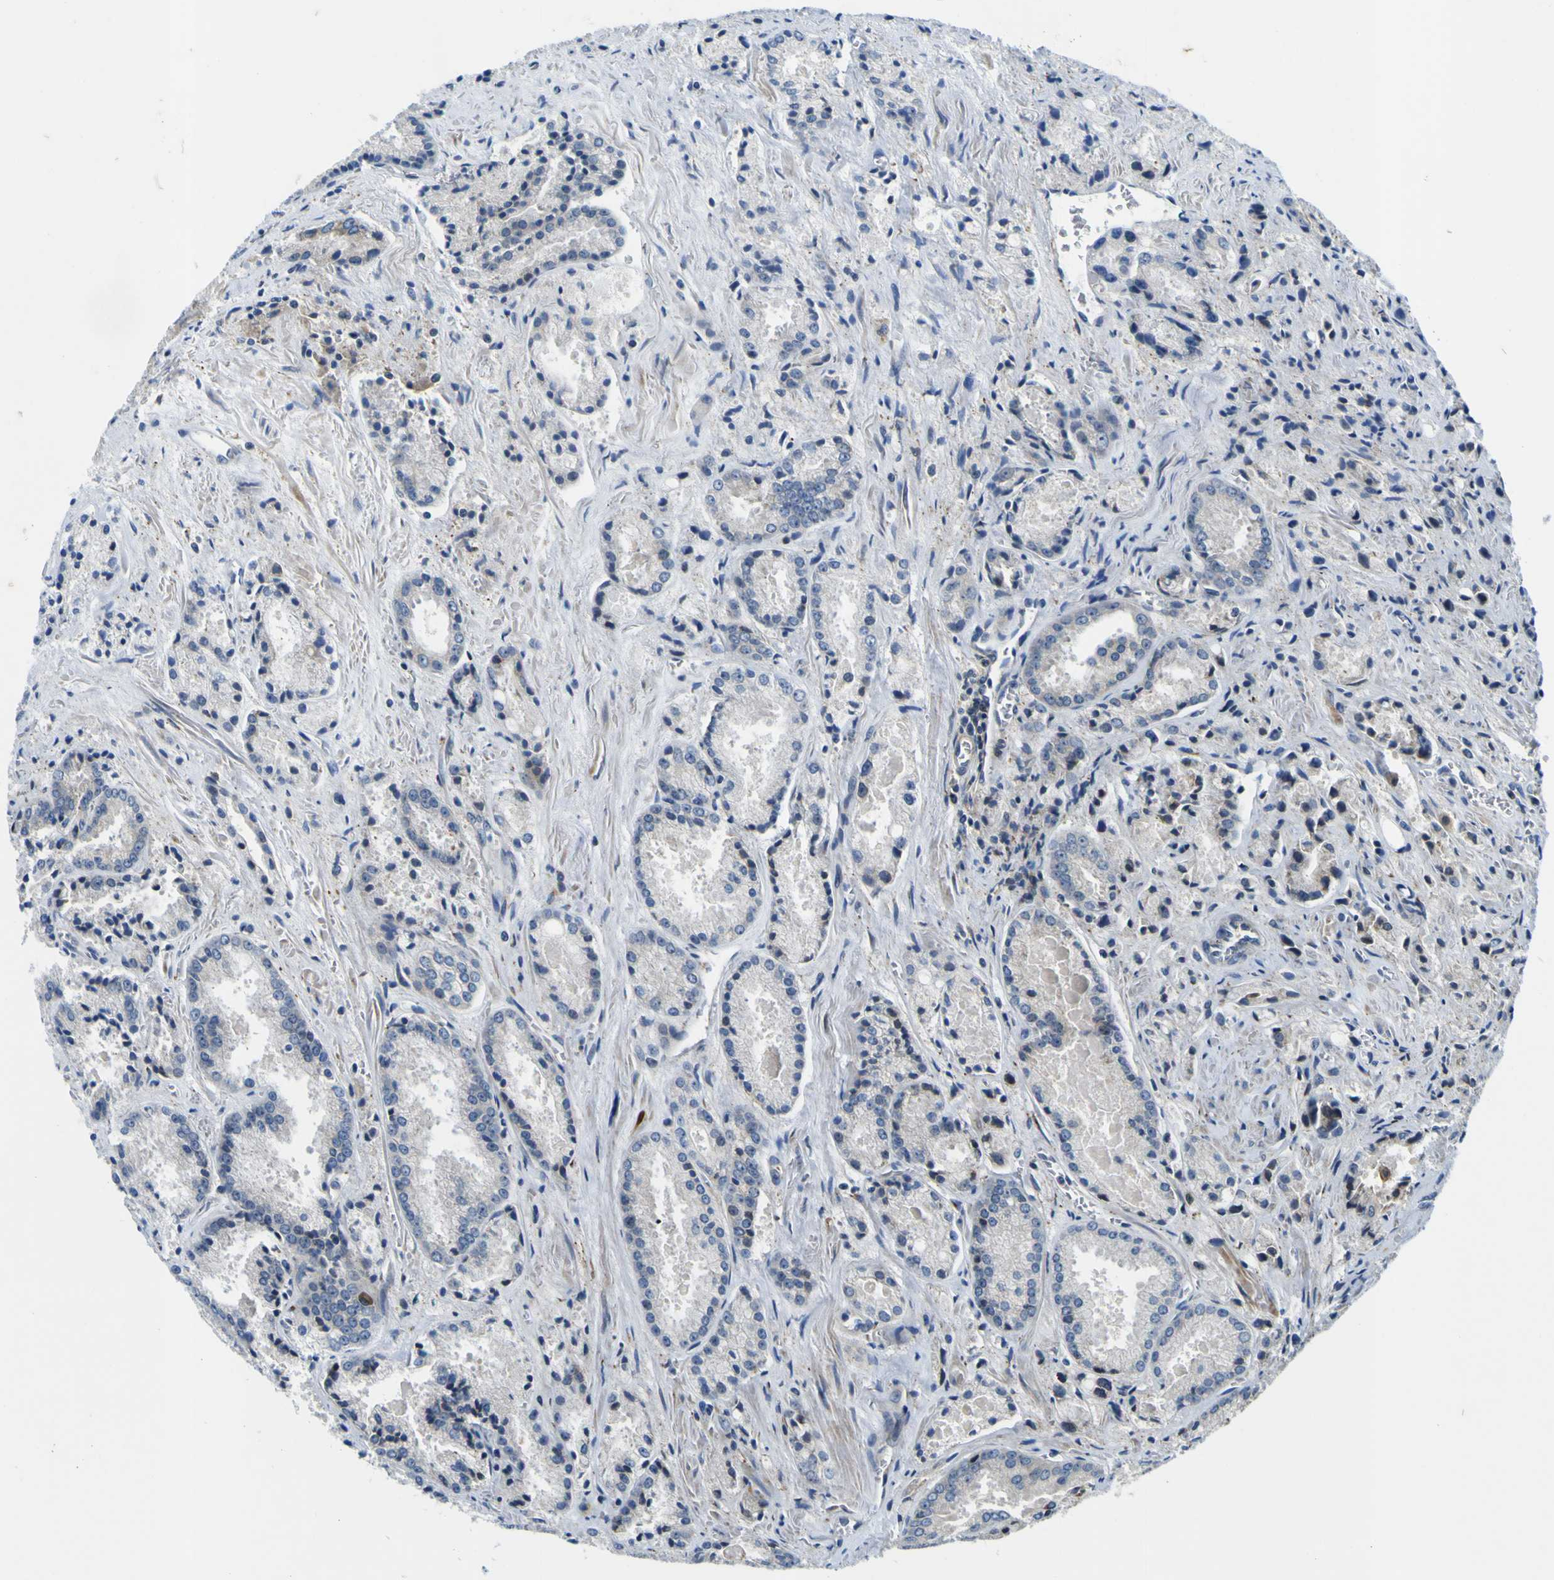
{"staining": {"intensity": "negative", "quantity": "none", "location": "none"}, "tissue": "prostate cancer", "cell_type": "Tumor cells", "image_type": "cancer", "snomed": [{"axis": "morphology", "description": "Adenocarcinoma, Low grade"}, {"axis": "topography", "description": "Prostate"}], "caption": "An IHC histopathology image of prostate cancer is shown. There is no staining in tumor cells of prostate cancer.", "gene": "NLRP3", "patient": {"sex": "male", "age": 64}}